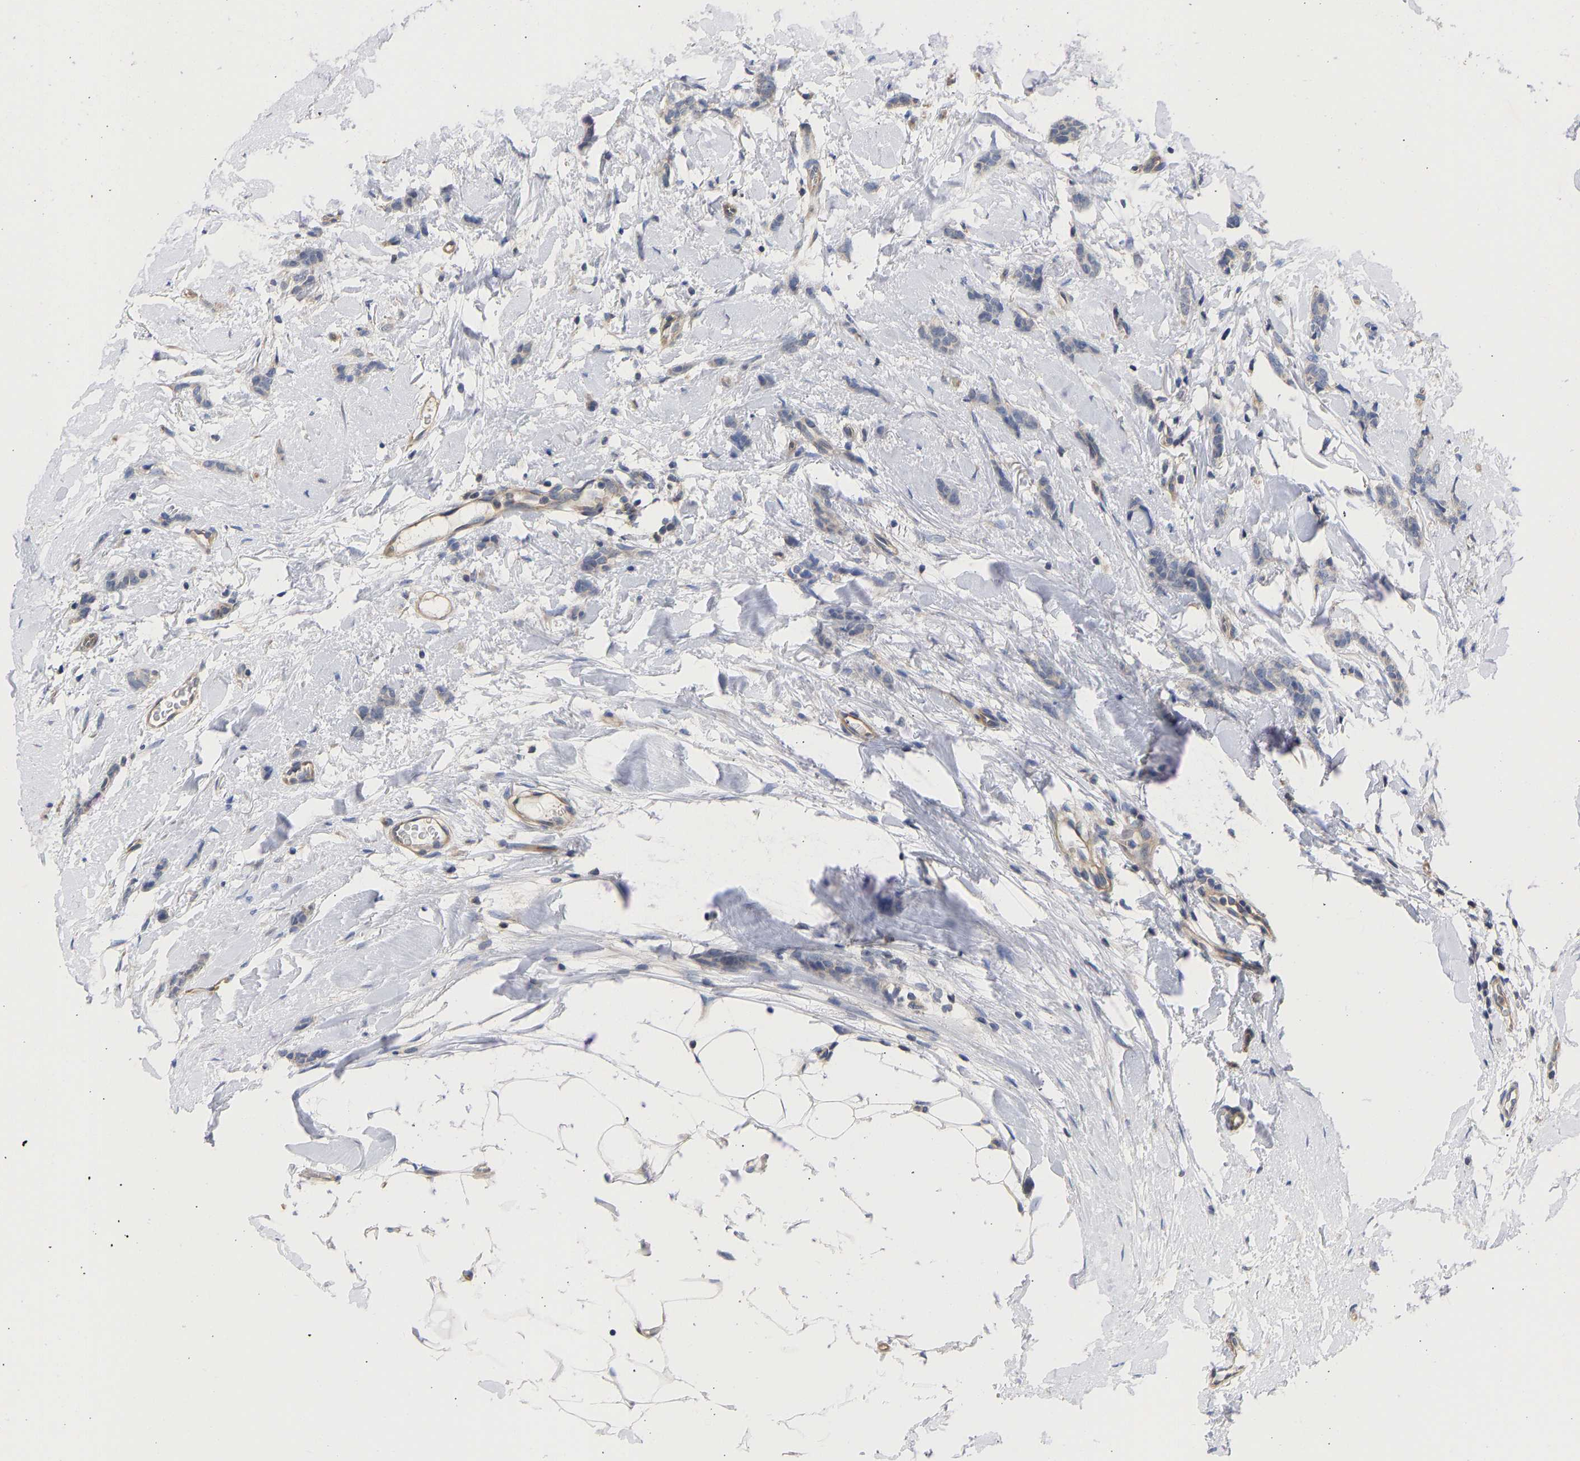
{"staining": {"intensity": "negative", "quantity": "none", "location": "none"}, "tissue": "breast cancer", "cell_type": "Tumor cells", "image_type": "cancer", "snomed": [{"axis": "morphology", "description": "Lobular carcinoma"}, {"axis": "topography", "description": "Skin"}, {"axis": "topography", "description": "Breast"}], "caption": "This is an immunohistochemistry histopathology image of lobular carcinoma (breast). There is no staining in tumor cells.", "gene": "MAP2K3", "patient": {"sex": "female", "age": 46}}